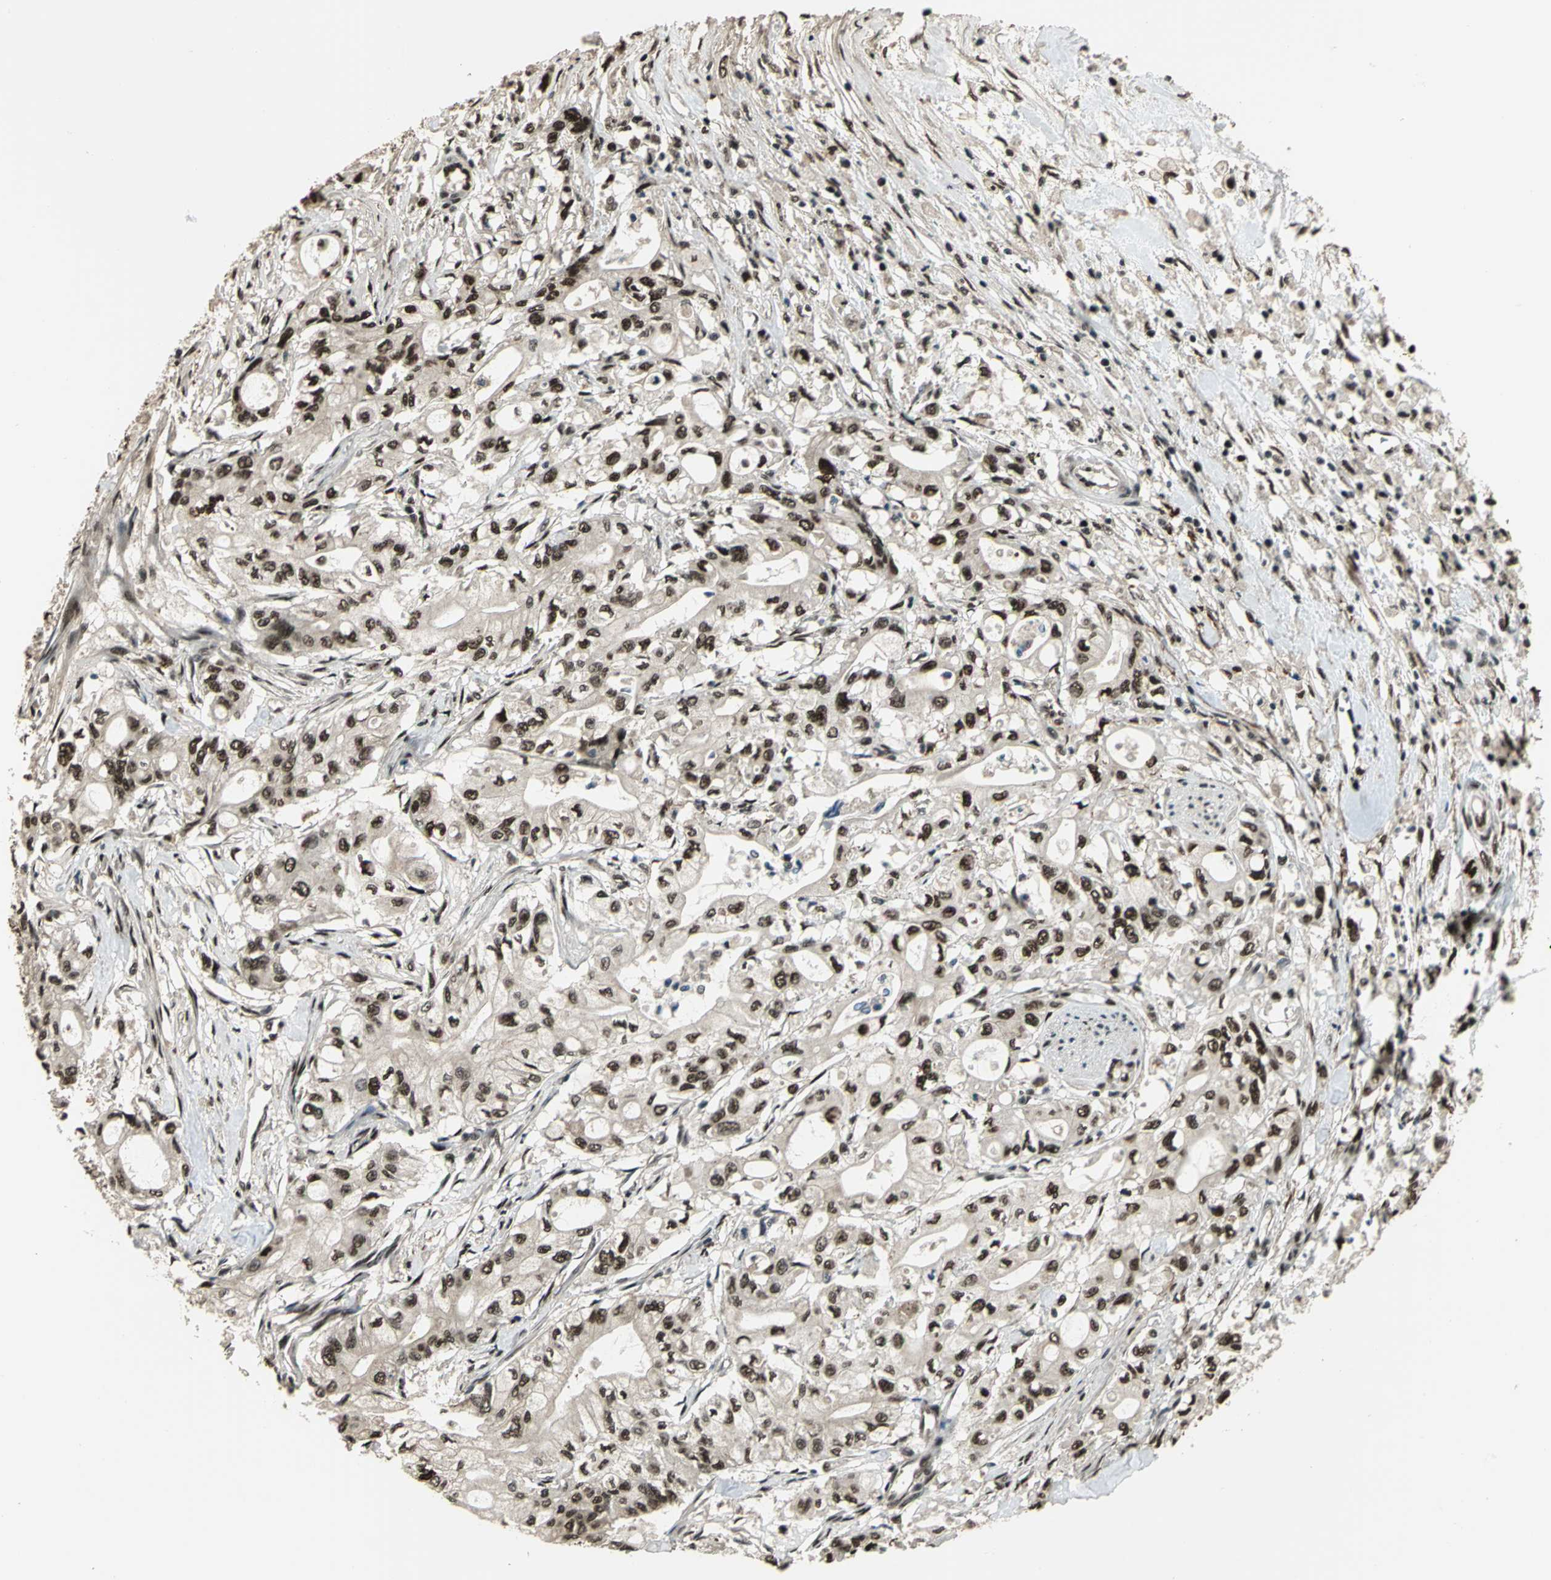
{"staining": {"intensity": "moderate", "quantity": ">75%", "location": "nuclear"}, "tissue": "pancreatic cancer", "cell_type": "Tumor cells", "image_type": "cancer", "snomed": [{"axis": "morphology", "description": "Adenocarcinoma, NOS"}, {"axis": "topography", "description": "Pancreas"}], "caption": "Immunohistochemical staining of human adenocarcinoma (pancreatic) reveals medium levels of moderate nuclear positivity in approximately >75% of tumor cells. (Brightfield microscopy of DAB IHC at high magnification).", "gene": "MIS18BP1", "patient": {"sex": "male", "age": 79}}